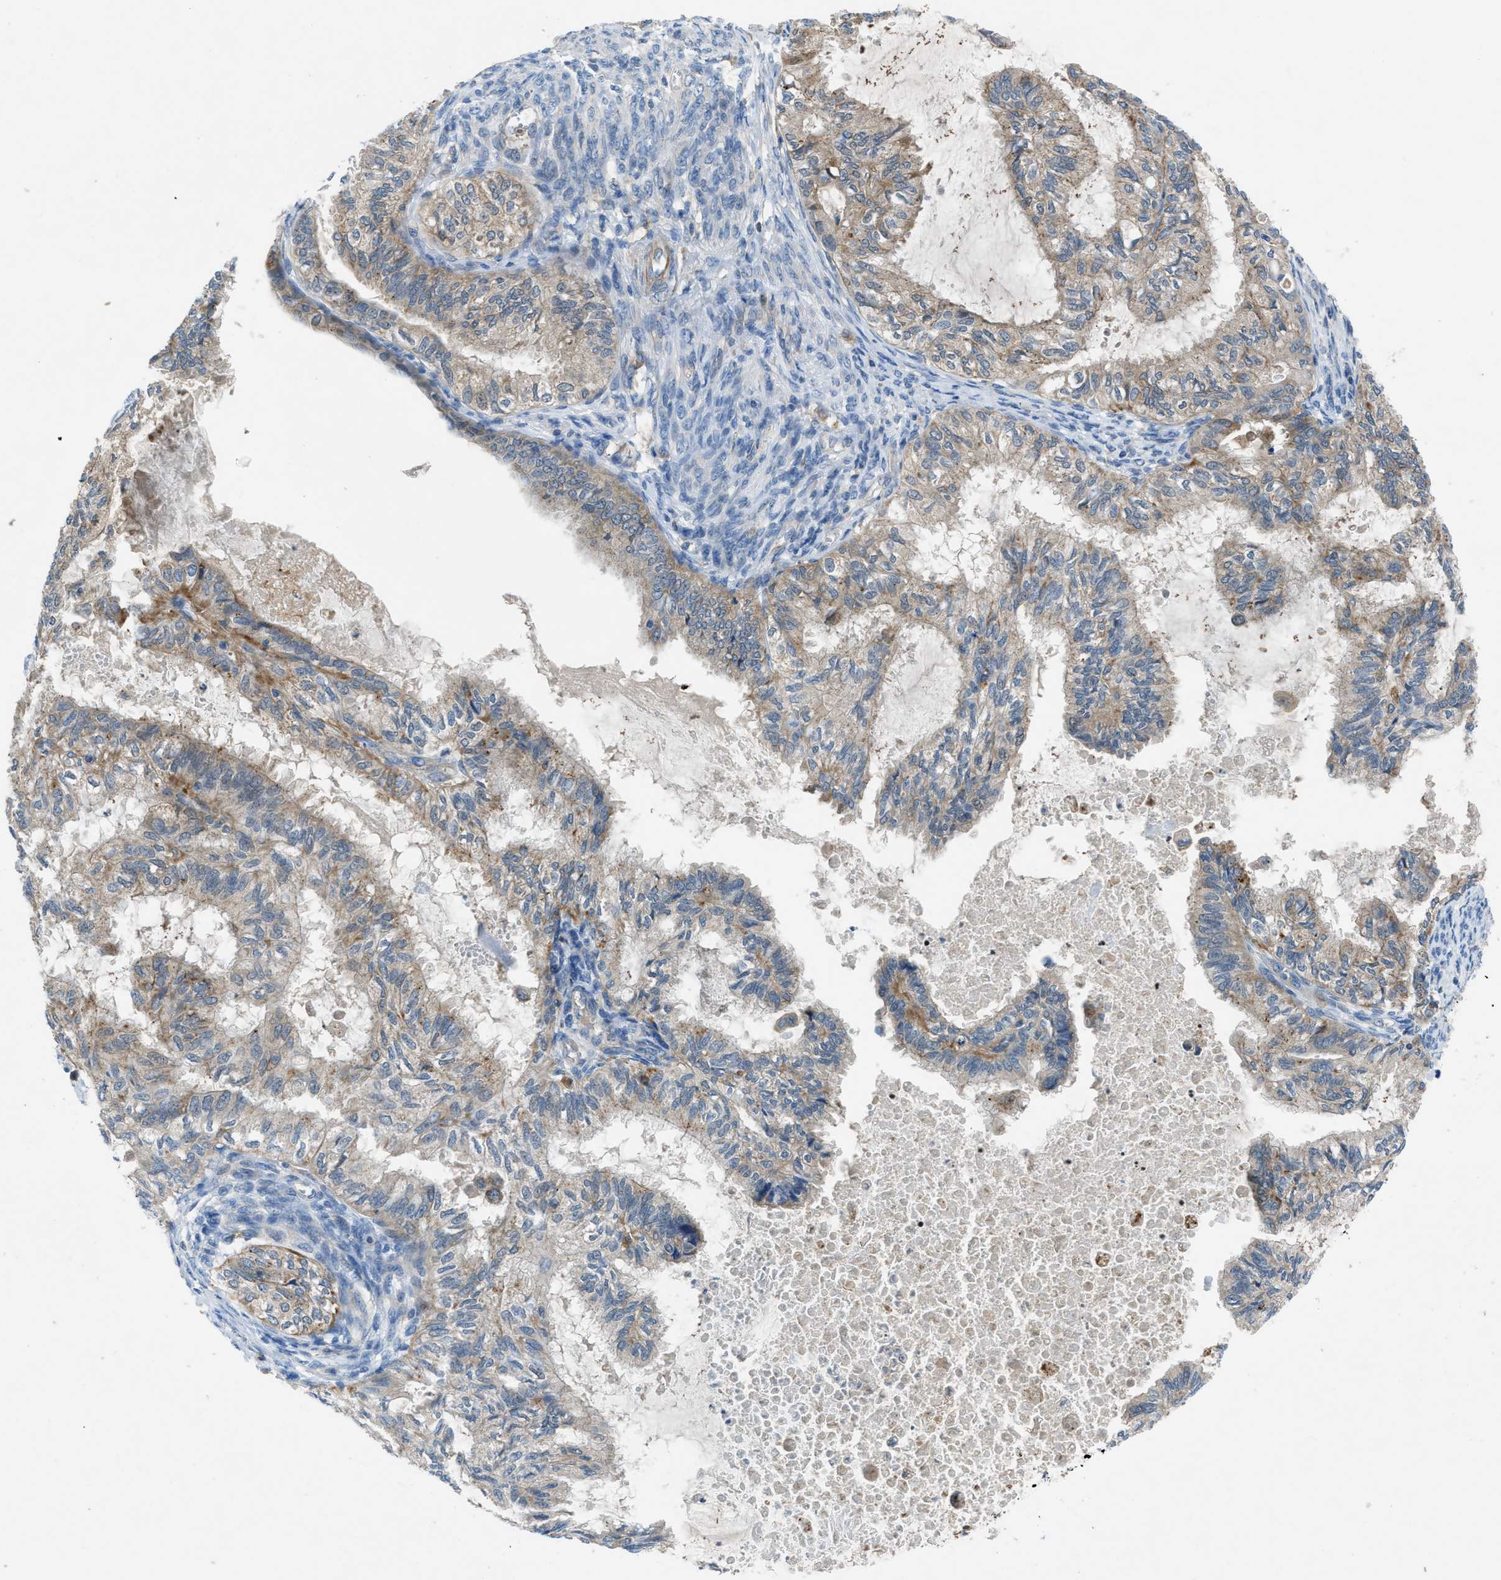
{"staining": {"intensity": "weak", "quantity": ">75%", "location": "cytoplasmic/membranous"}, "tissue": "cervical cancer", "cell_type": "Tumor cells", "image_type": "cancer", "snomed": [{"axis": "morphology", "description": "Normal tissue, NOS"}, {"axis": "morphology", "description": "Adenocarcinoma, NOS"}, {"axis": "topography", "description": "Cervix"}, {"axis": "topography", "description": "Endometrium"}], "caption": "Immunohistochemical staining of cervical cancer (adenocarcinoma) displays low levels of weak cytoplasmic/membranous positivity in approximately >75% of tumor cells. Nuclei are stained in blue.", "gene": "MAP3K20", "patient": {"sex": "female", "age": 86}}